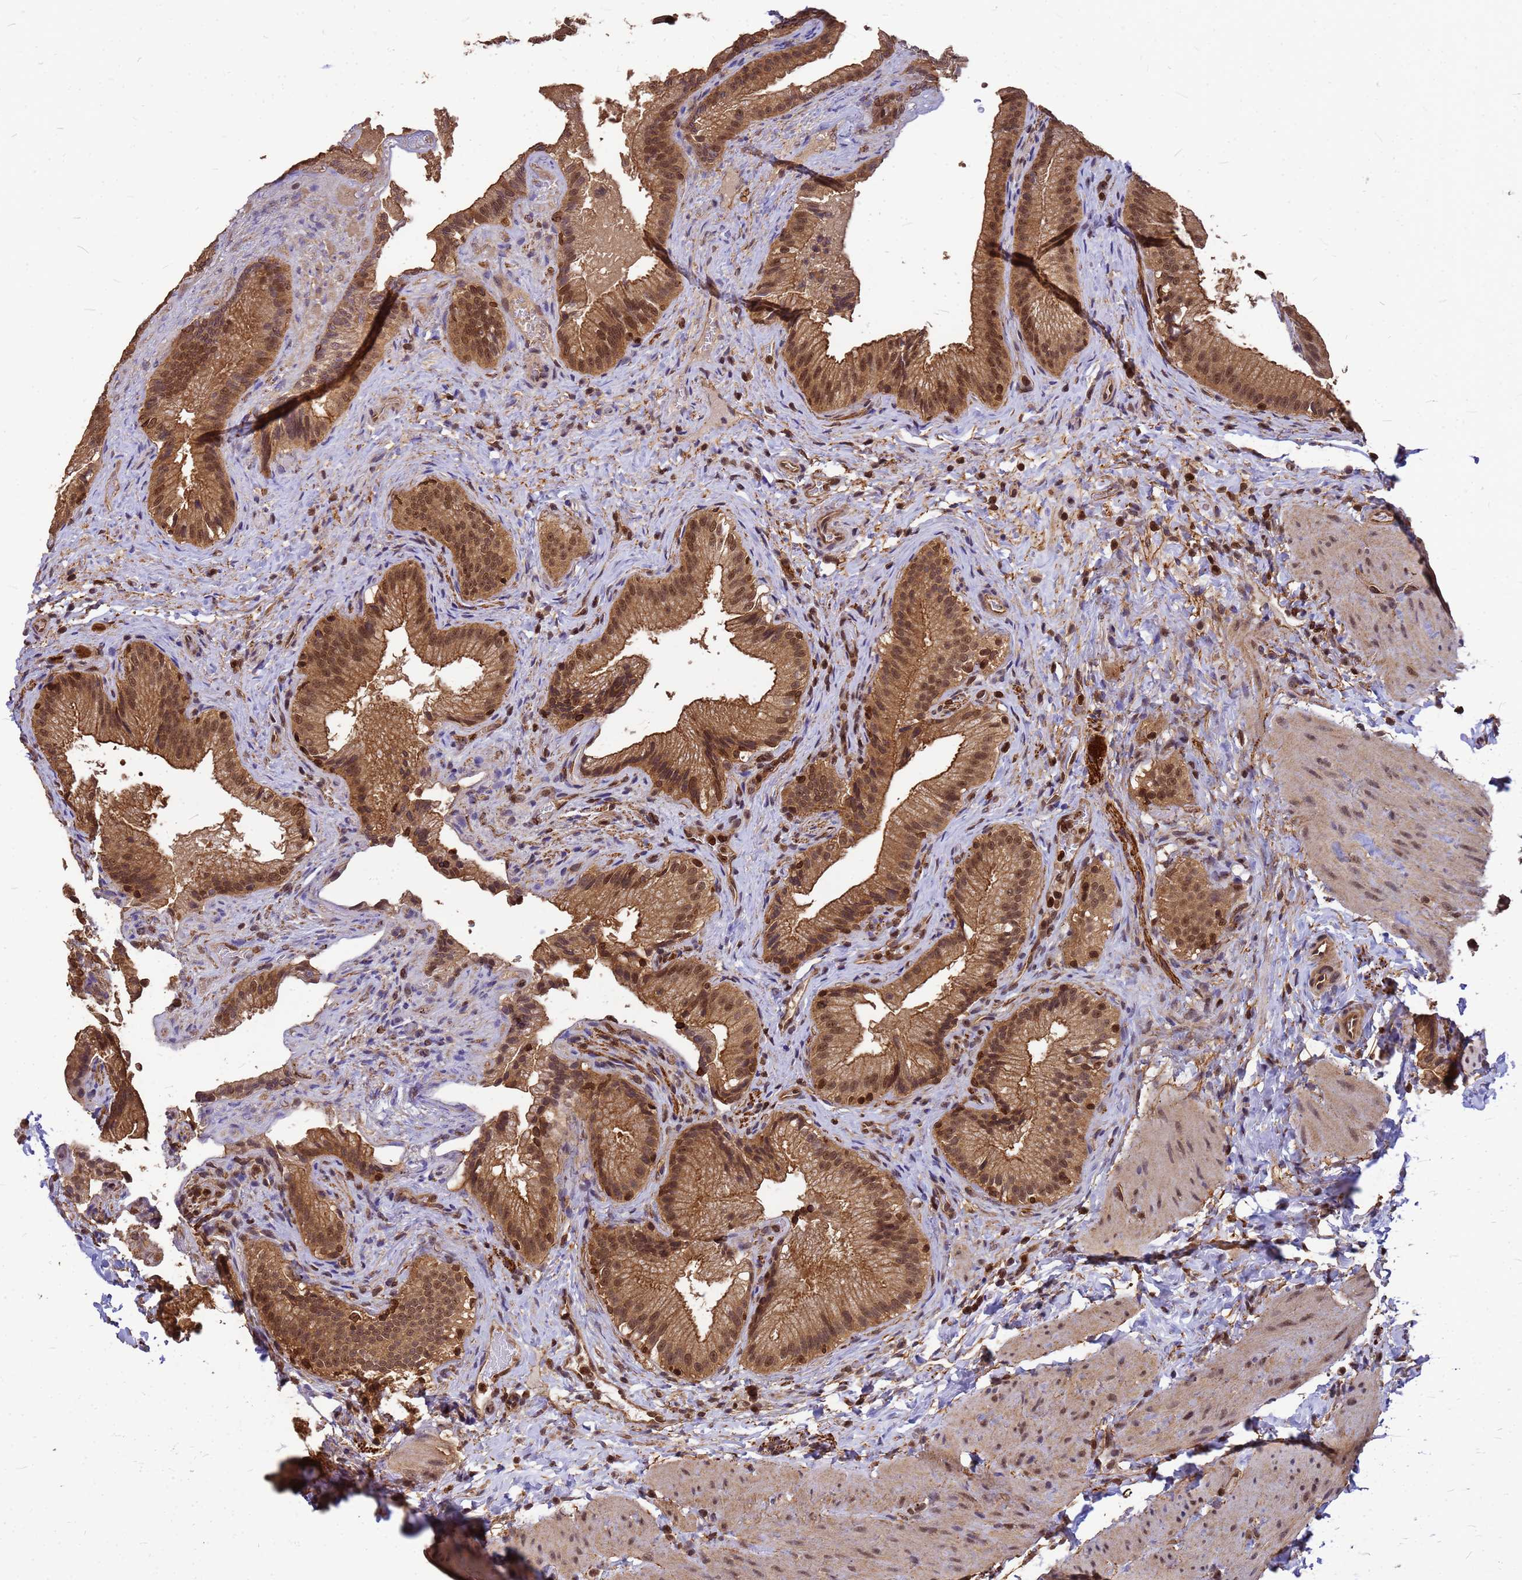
{"staining": {"intensity": "moderate", "quantity": ">75%", "location": "cytoplasmic/membranous,nuclear"}, "tissue": "gallbladder", "cell_type": "Glandular cells", "image_type": "normal", "snomed": [{"axis": "morphology", "description": "Normal tissue, NOS"}, {"axis": "topography", "description": "Gallbladder"}], "caption": "Glandular cells demonstrate moderate cytoplasmic/membranous,nuclear expression in about >75% of cells in unremarkable gallbladder.", "gene": "C1orf35", "patient": {"sex": "female", "age": 30}}